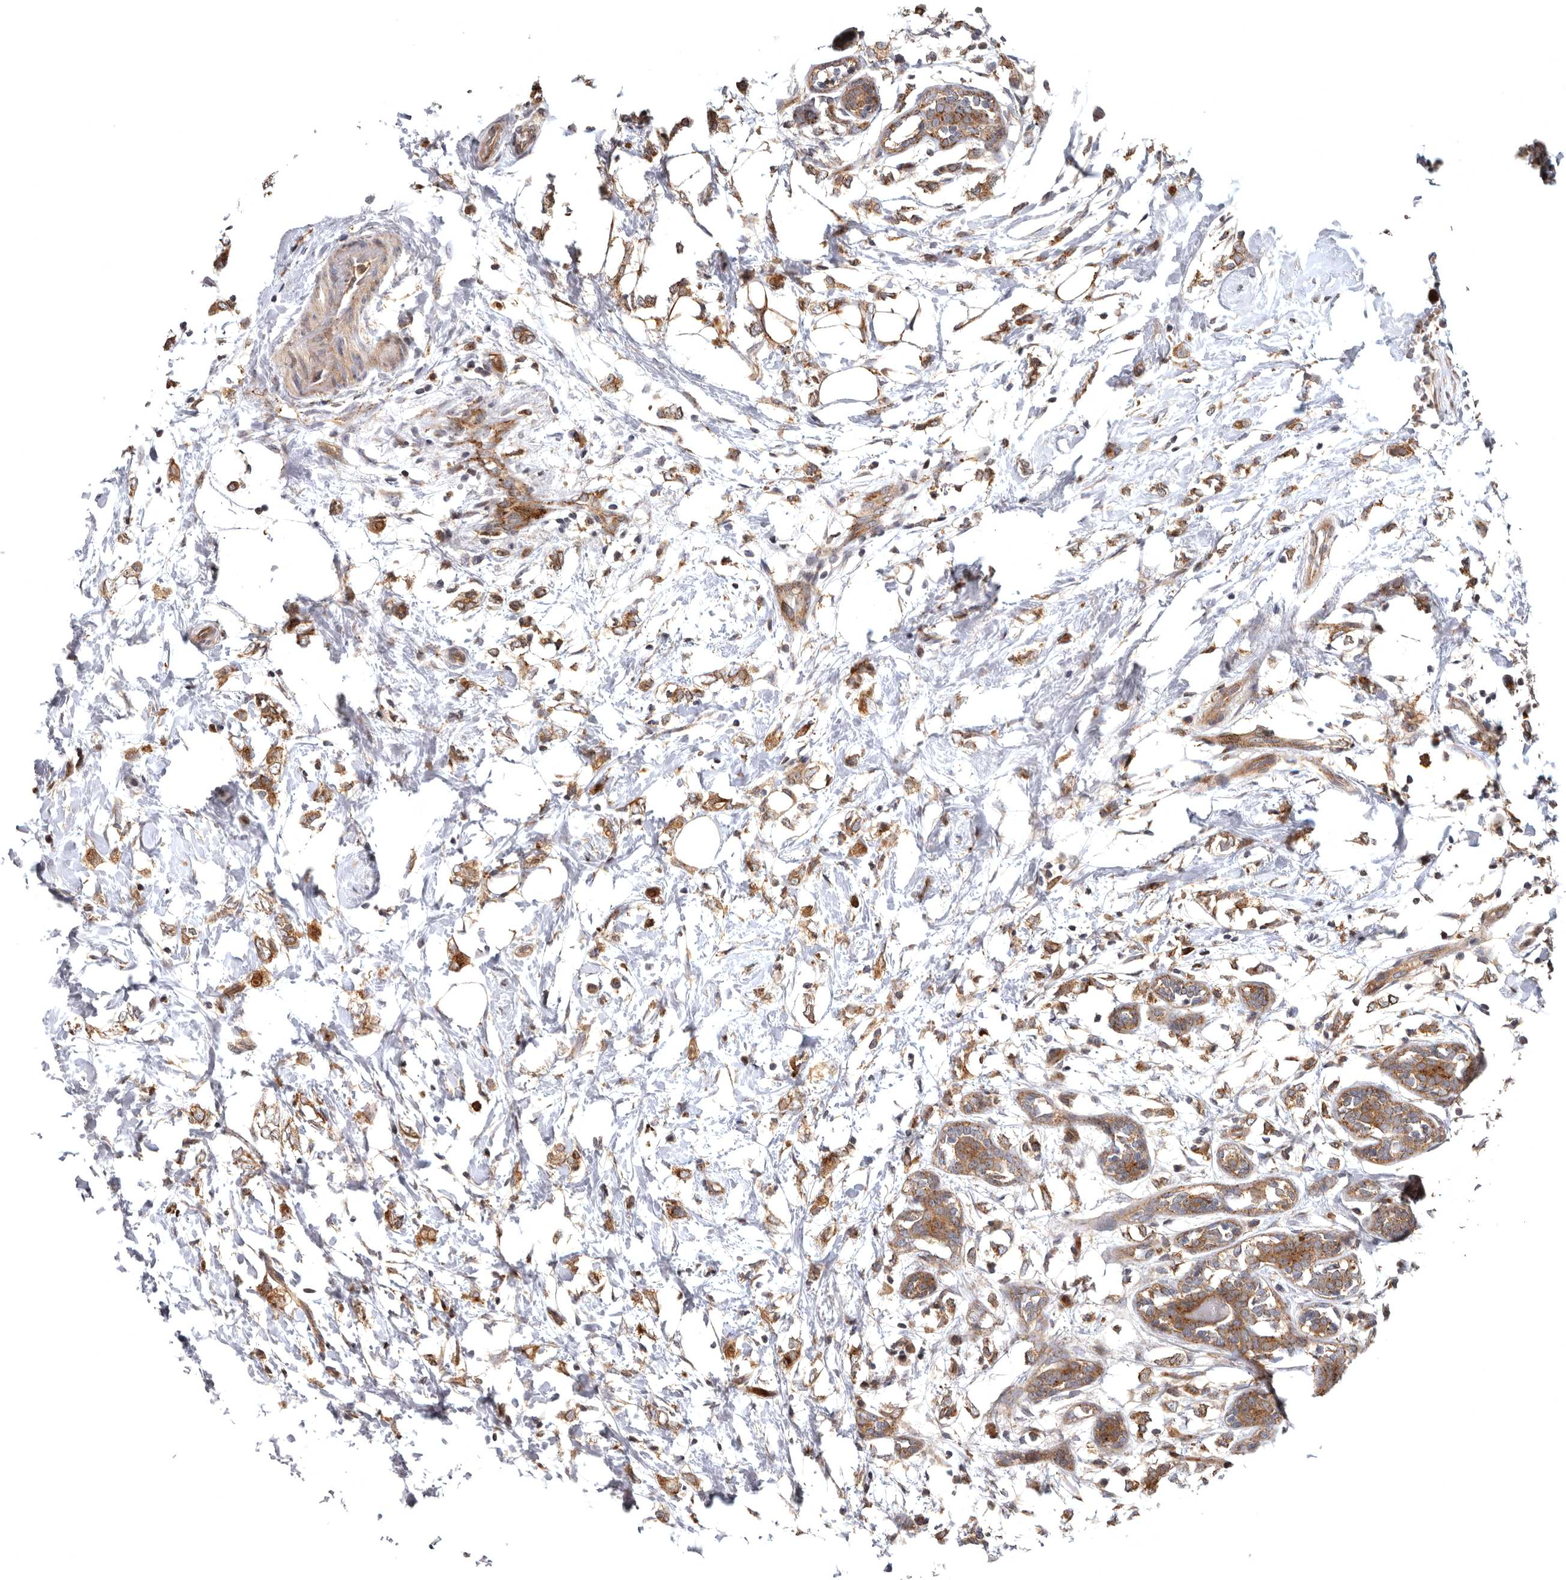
{"staining": {"intensity": "moderate", "quantity": ">75%", "location": "cytoplasmic/membranous"}, "tissue": "breast cancer", "cell_type": "Tumor cells", "image_type": "cancer", "snomed": [{"axis": "morphology", "description": "Normal tissue, NOS"}, {"axis": "morphology", "description": "Lobular carcinoma"}, {"axis": "topography", "description": "Breast"}], "caption": "Approximately >75% of tumor cells in breast cancer (lobular carcinoma) exhibit moderate cytoplasmic/membranous protein positivity as visualized by brown immunohistochemical staining.", "gene": "FGFR4", "patient": {"sex": "female", "age": 47}}